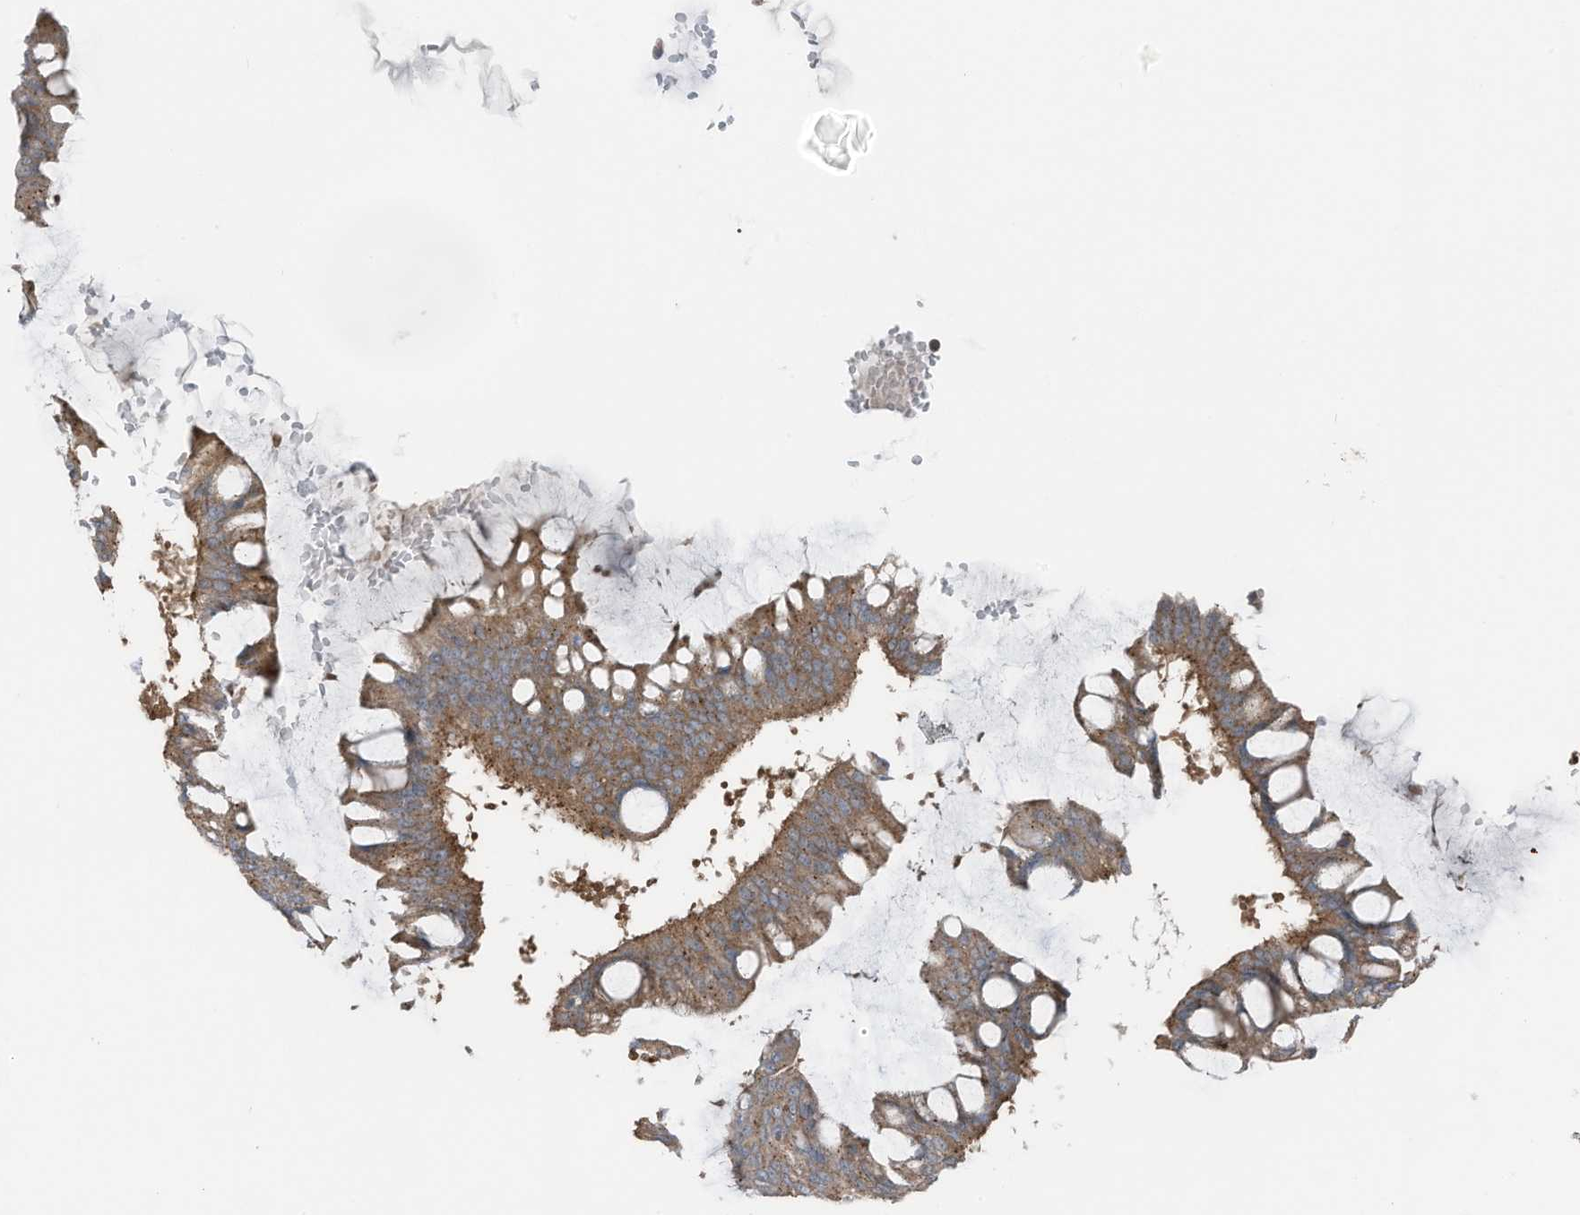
{"staining": {"intensity": "moderate", "quantity": ">75%", "location": "cytoplasmic/membranous"}, "tissue": "ovarian cancer", "cell_type": "Tumor cells", "image_type": "cancer", "snomed": [{"axis": "morphology", "description": "Cystadenocarcinoma, mucinous, NOS"}, {"axis": "topography", "description": "Ovary"}], "caption": "This is a micrograph of immunohistochemistry staining of ovarian cancer (mucinous cystadenocarcinoma), which shows moderate positivity in the cytoplasmic/membranous of tumor cells.", "gene": "TXNDC9", "patient": {"sex": "female", "age": 73}}